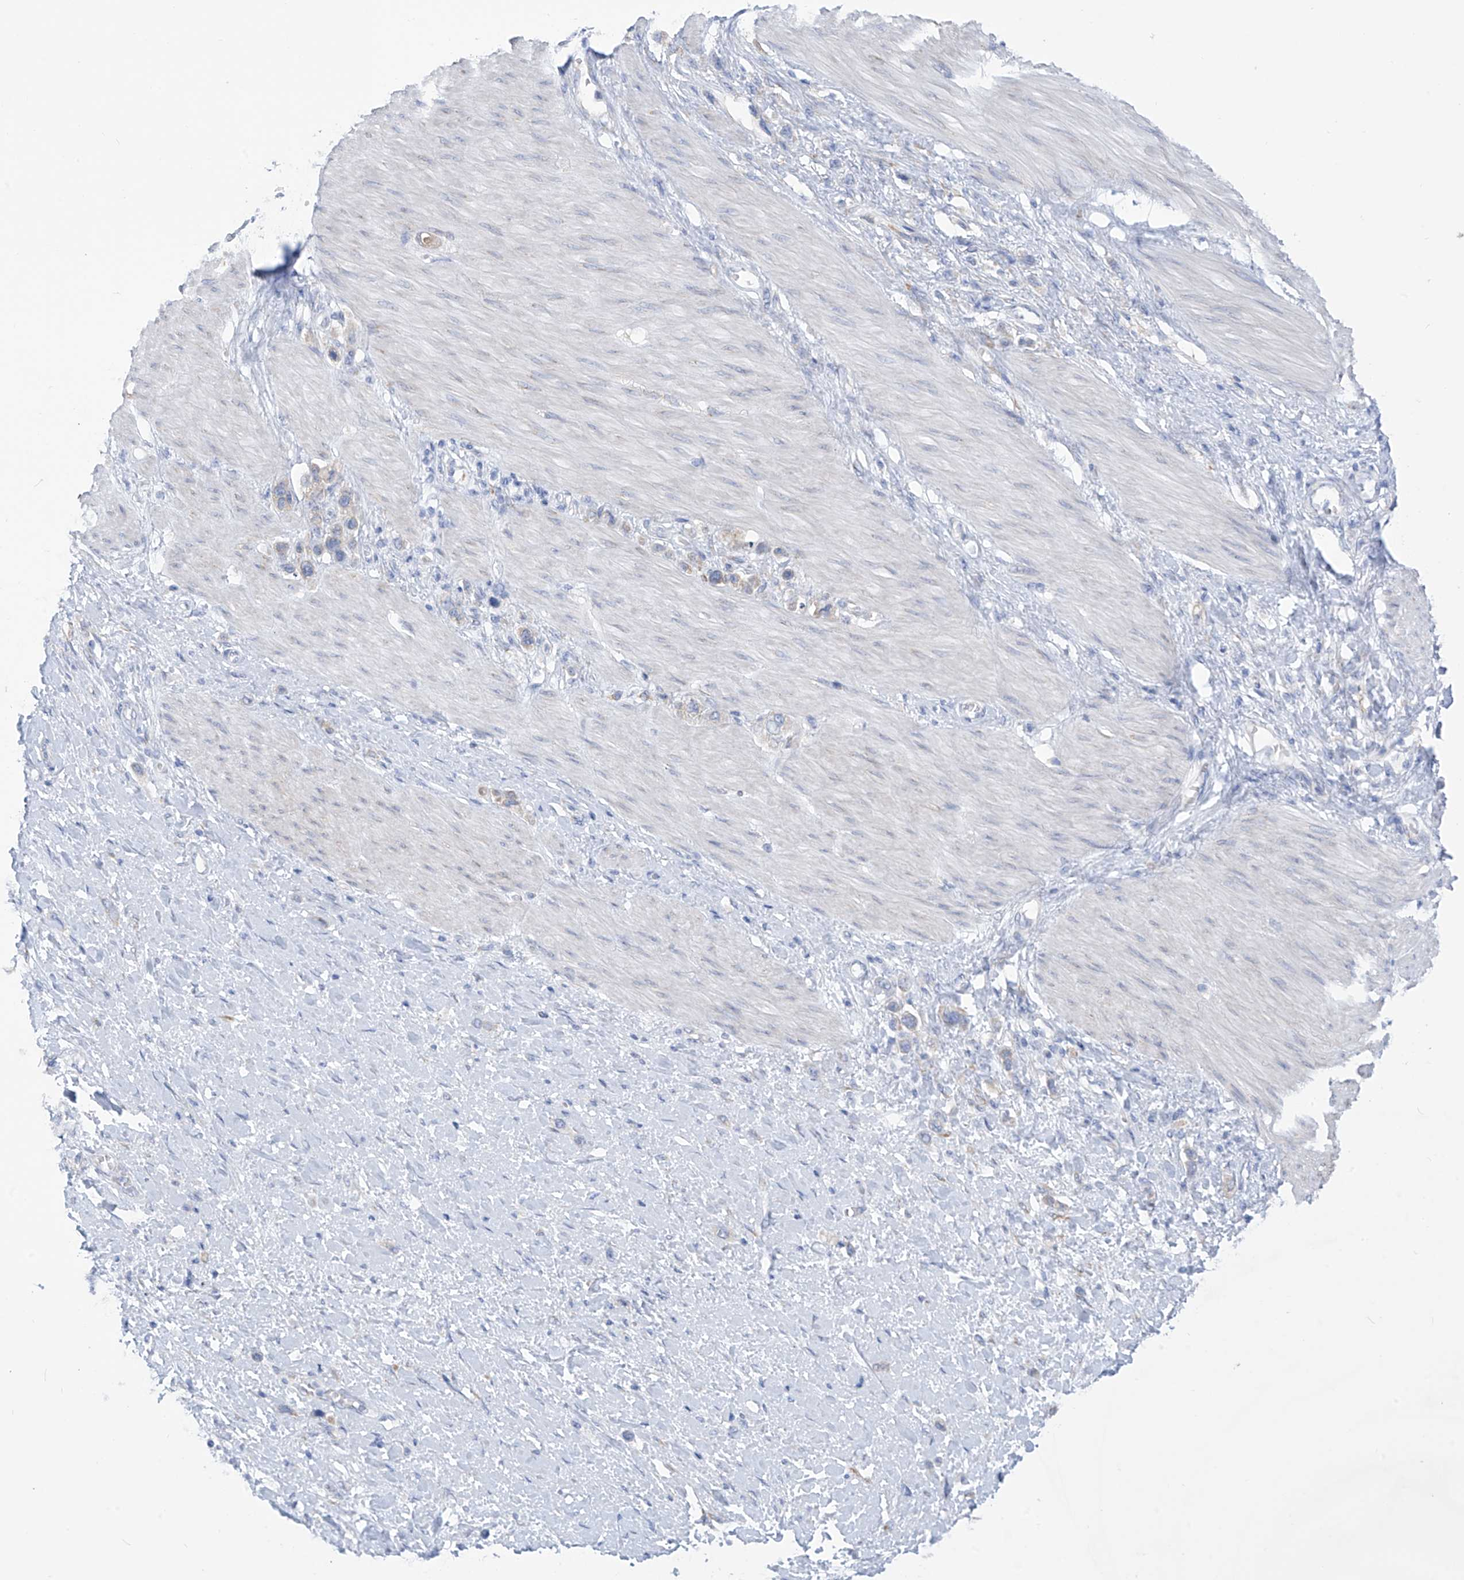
{"staining": {"intensity": "negative", "quantity": "none", "location": "none"}, "tissue": "stomach cancer", "cell_type": "Tumor cells", "image_type": "cancer", "snomed": [{"axis": "morphology", "description": "Adenocarcinoma, NOS"}, {"axis": "topography", "description": "Stomach"}], "caption": "A photomicrograph of stomach cancer (adenocarcinoma) stained for a protein displays no brown staining in tumor cells.", "gene": "RCN2", "patient": {"sex": "female", "age": 65}}